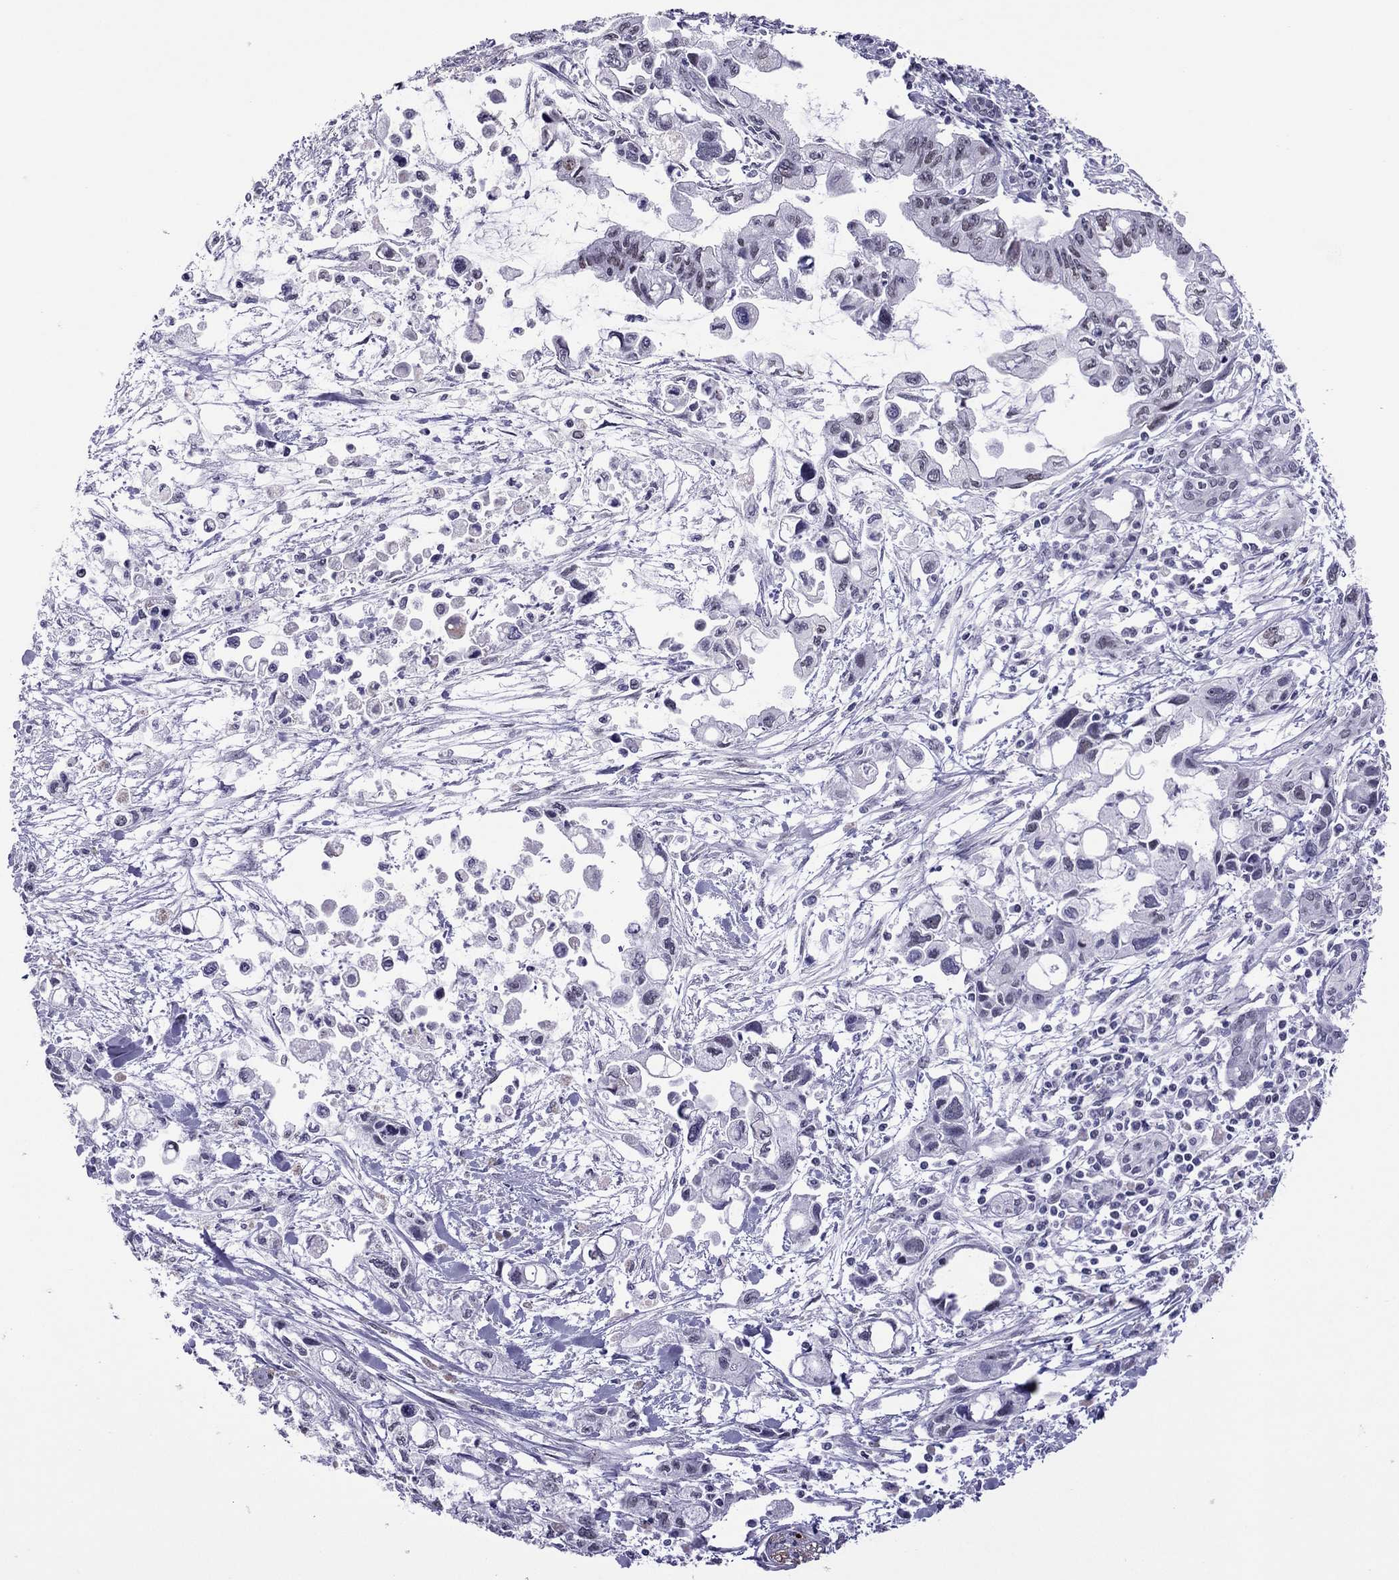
{"staining": {"intensity": "negative", "quantity": "none", "location": "none"}, "tissue": "pancreatic cancer", "cell_type": "Tumor cells", "image_type": "cancer", "snomed": [{"axis": "morphology", "description": "Adenocarcinoma, NOS"}, {"axis": "topography", "description": "Pancreas"}], "caption": "IHC of pancreatic adenocarcinoma demonstrates no positivity in tumor cells. (Stains: DAB IHC with hematoxylin counter stain, Microscopy: brightfield microscopy at high magnification).", "gene": "ZNF646", "patient": {"sex": "female", "age": 61}}